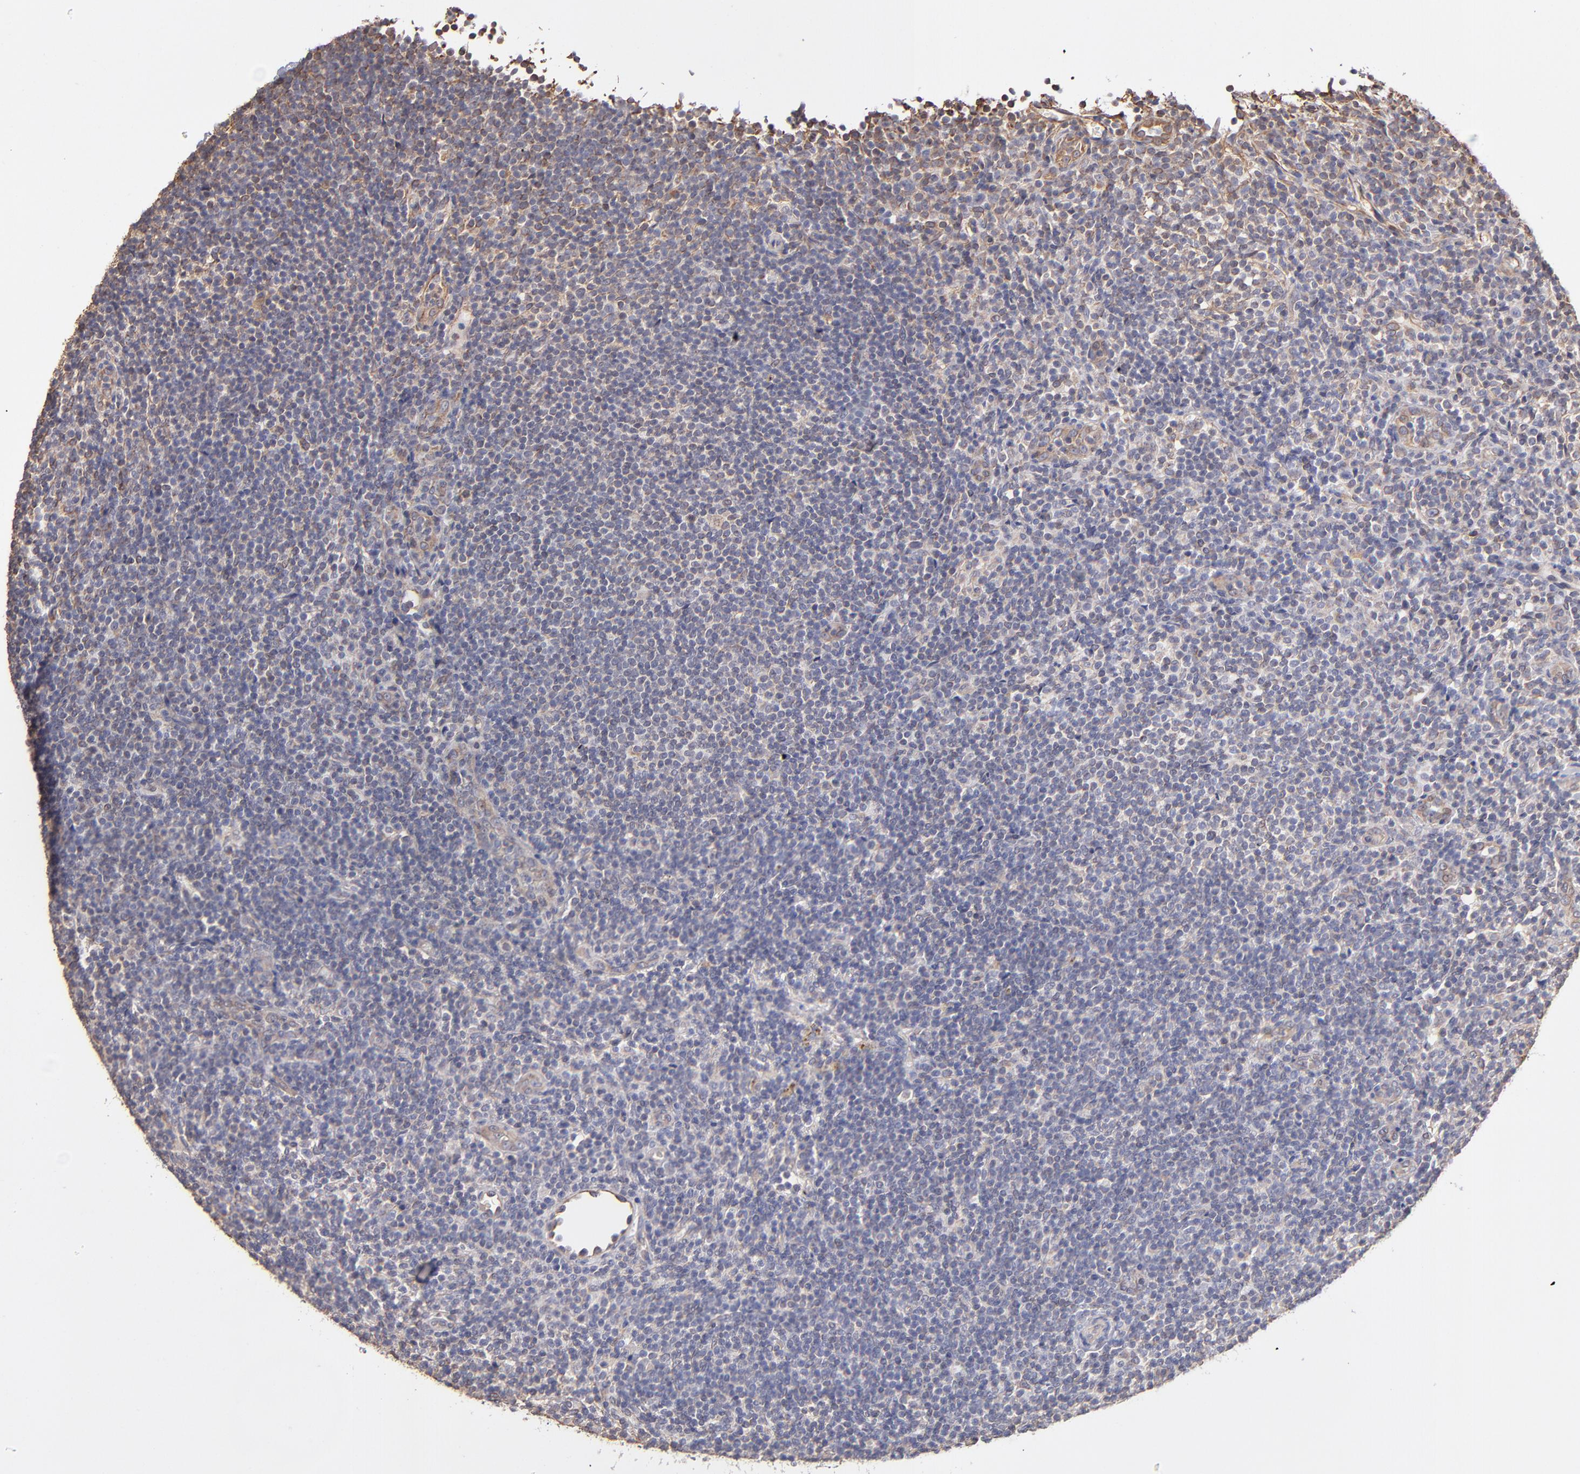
{"staining": {"intensity": "weak", "quantity": "<25%", "location": "cytoplasmic/membranous"}, "tissue": "lymphoma", "cell_type": "Tumor cells", "image_type": "cancer", "snomed": [{"axis": "morphology", "description": "Malignant lymphoma, non-Hodgkin's type, Low grade"}, {"axis": "topography", "description": "Lymph node"}], "caption": "Low-grade malignant lymphoma, non-Hodgkin's type stained for a protein using immunohistochemistry (IHC) exhibits no staining tumor cells.", "gene": "ABCC1", "patient": {"sex": "female", "age": 76}}